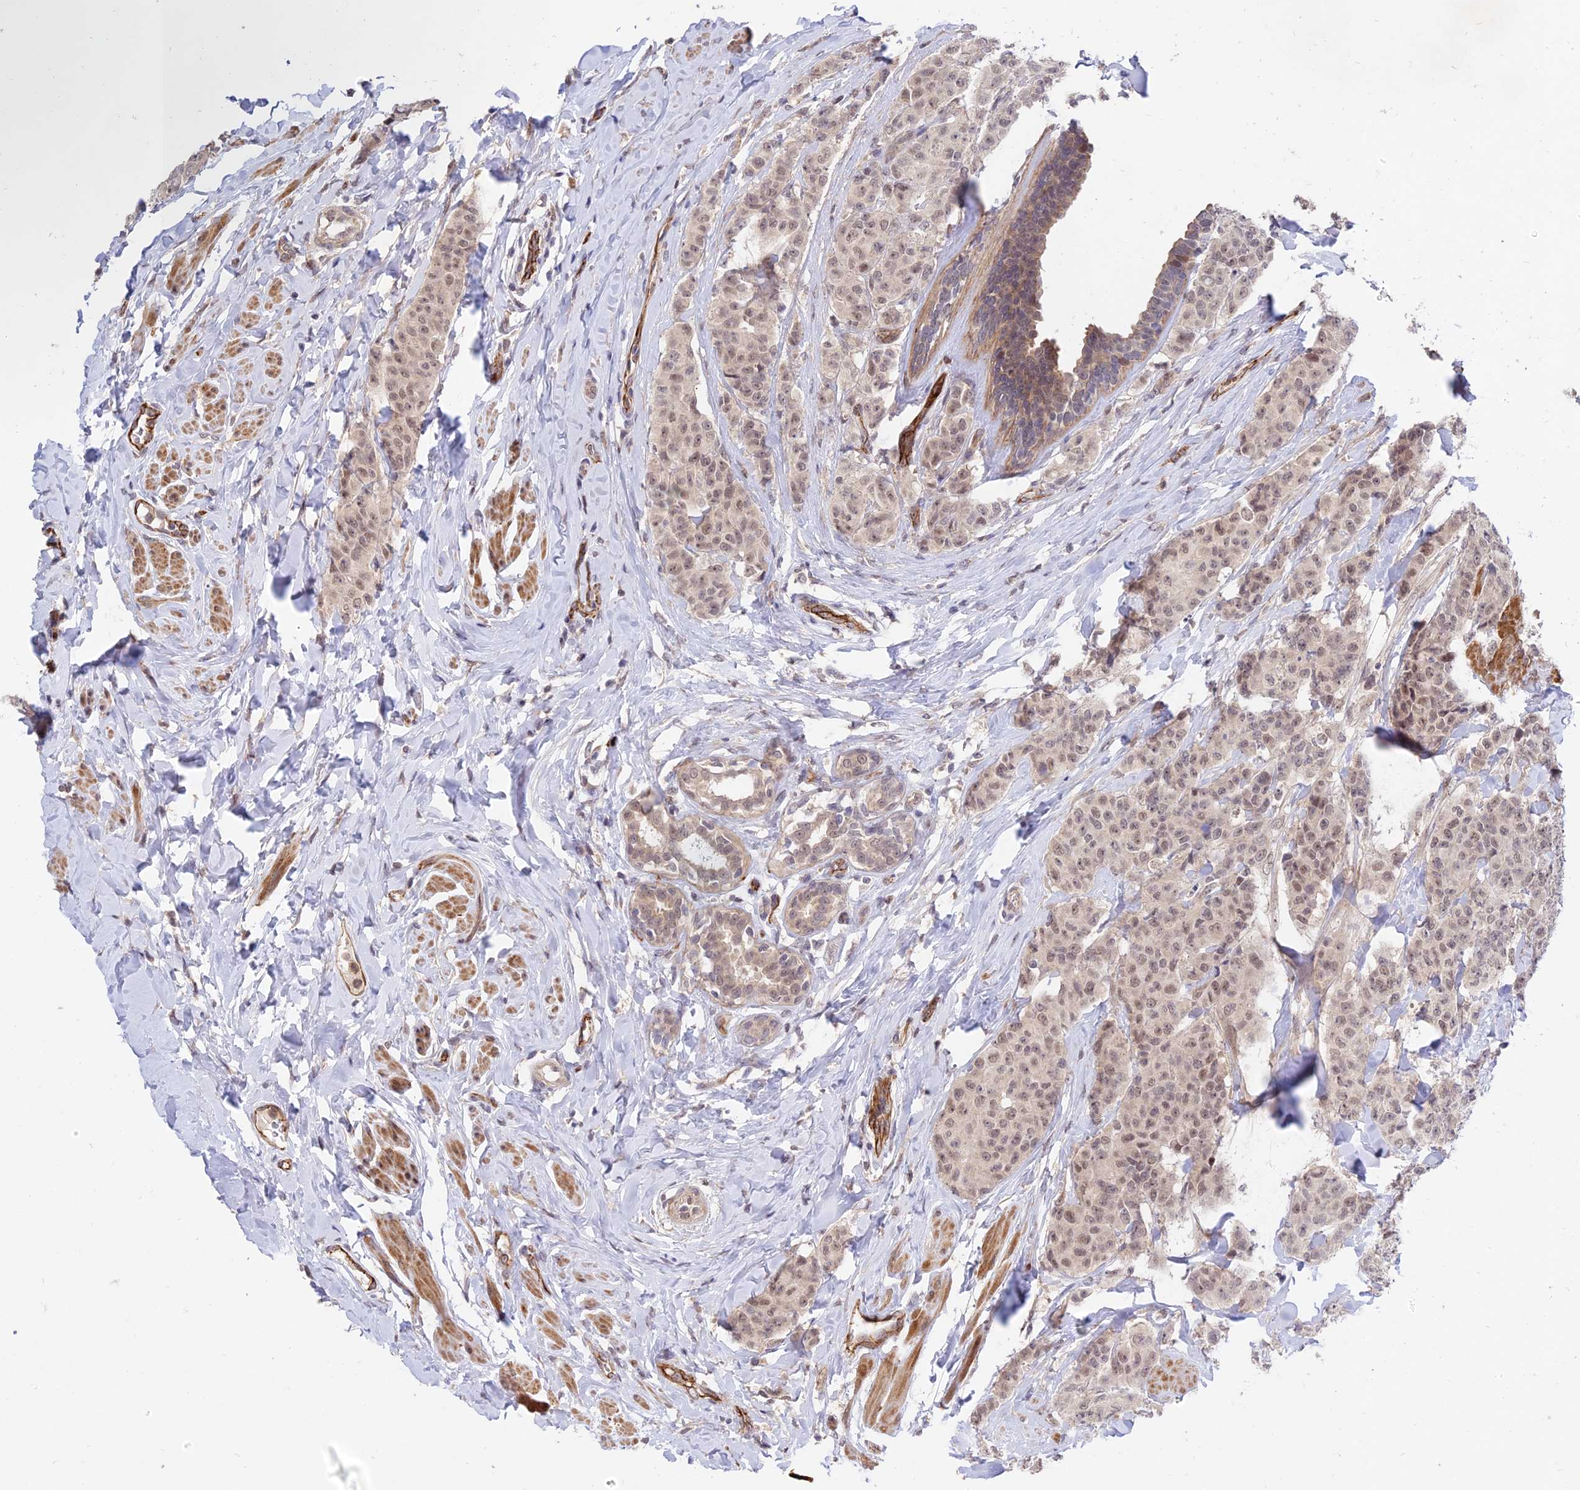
{"staining": {"intensity": "weak", "quantity": ">75%", "location": "nuclear"}, "tissue": "breast cancer", "cell_type": "Tumor cells", "image_type": "cancer", "snomed": [{"axis": "morphology", "description": "Duct carcinoma"}, {"axis": "topography", "description": "Breast"}], "caption": "Immunohistochemical staining of breast intraductal carcinoma demonstrates low levels of weak nuclear staining in approximately >75% of tumor cells. The staining was performed using DAB, with brown indicating positive protein expression. Nuclei are stained blue with hematoxylin.", "gene": "ZNF85", "patient": {"sex": "female", "age": 40}}